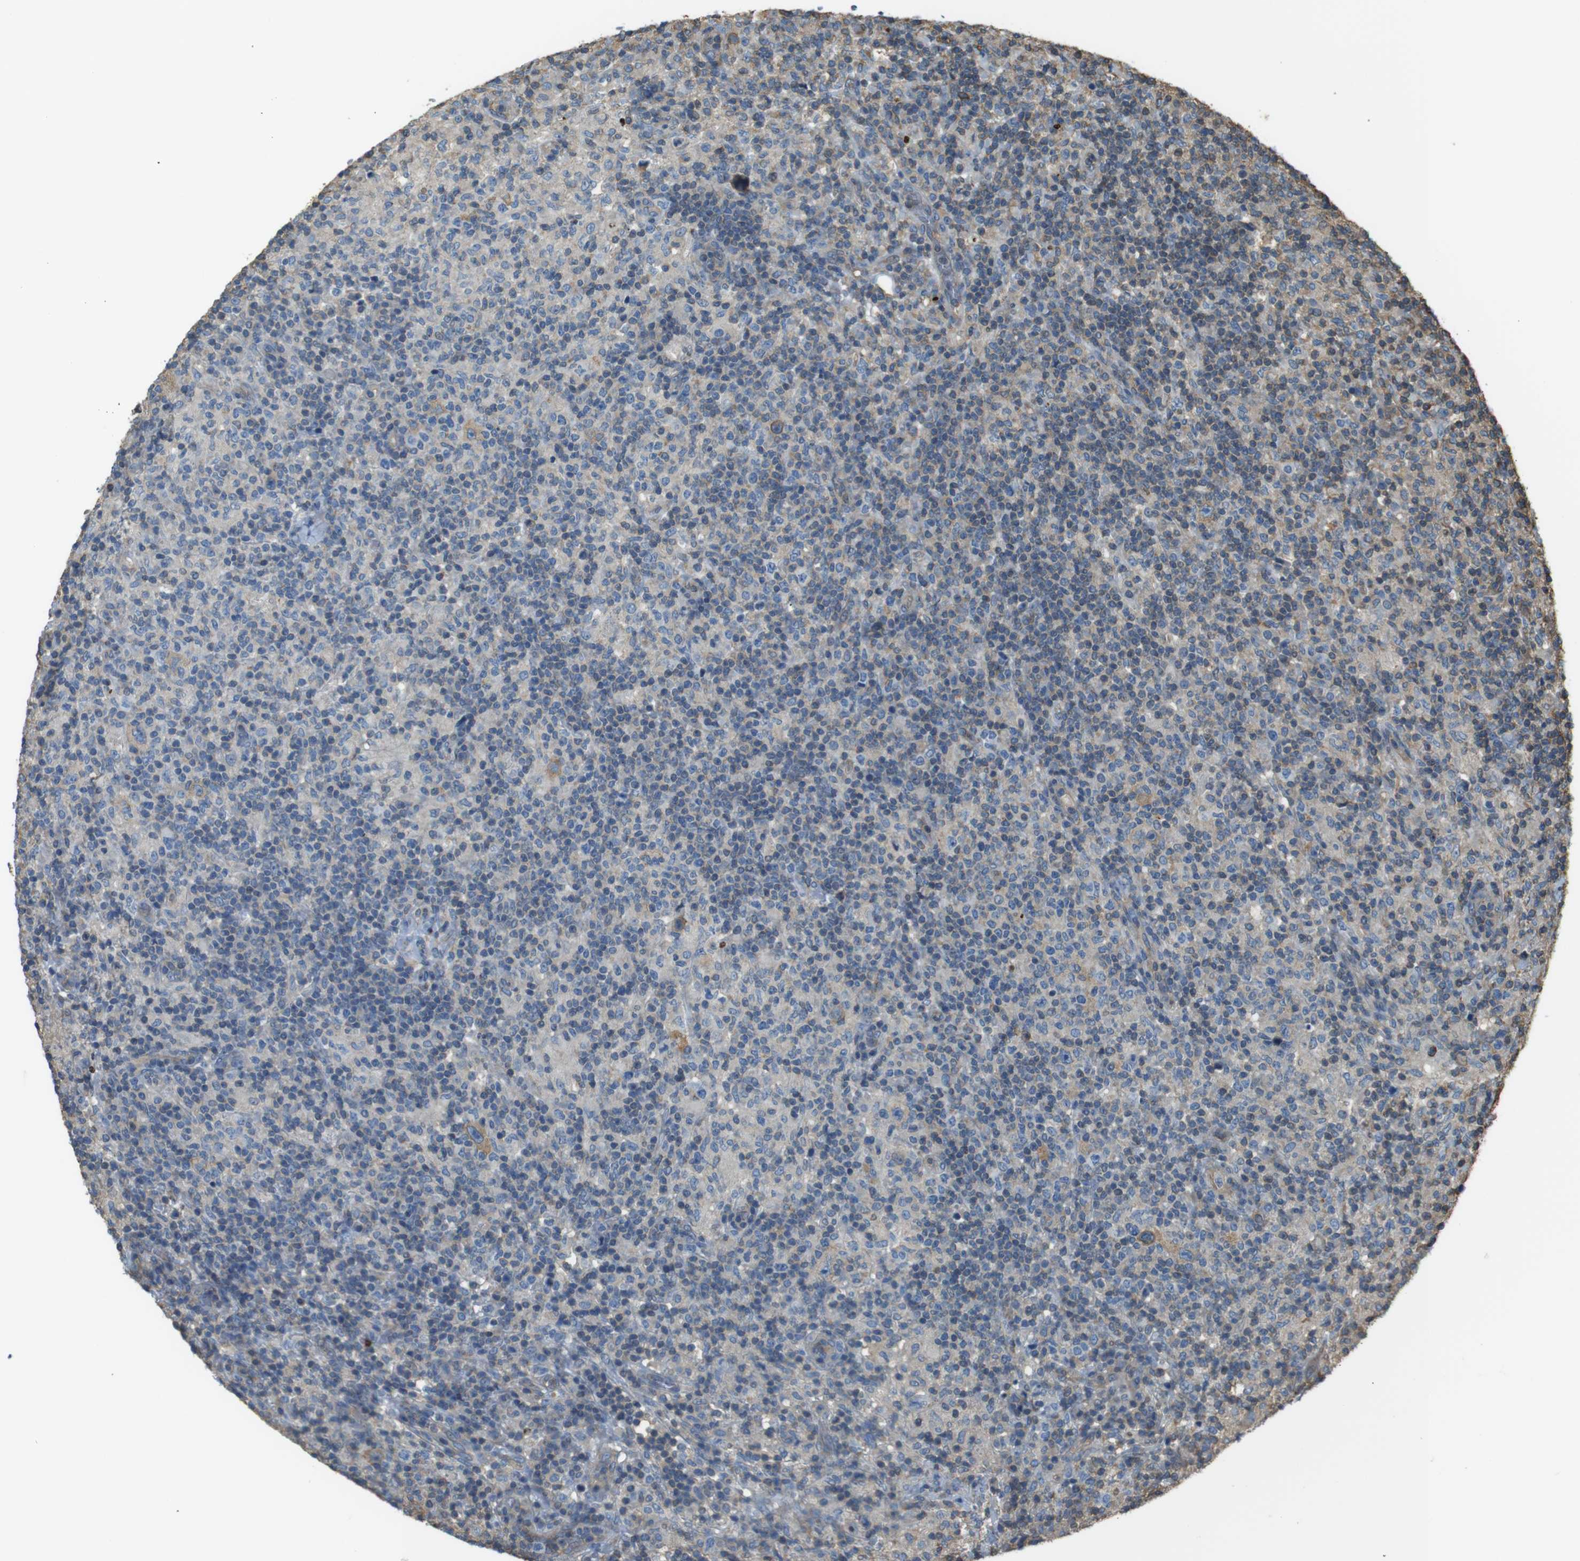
{"staining": {"intensity": "weak", "quantity": "25%-75%", "location": "cytoplasmic/membranous"}, "tissue": "lymphoma", "cell_type": "Tumor cells", "image_type": "cancer", "snomed": [{"axis": "morphology", "description": "Hodgkin's disease, NOS"}, {"axis": "topography", "description": "Lymph node"}], "caption": "Protein expression analysis of lymphoma exhibits weak cytoplasmic/membranous positivity in about 25%-75% of tumor cells. Using DAB (3,3'-diaminobenzidine) (brown) and hematoxylin (blue) stains, captured at high magnification using brightfield microscopy.", "gene": "FCAR", "patient": {"sex": "male", "age": 70}}